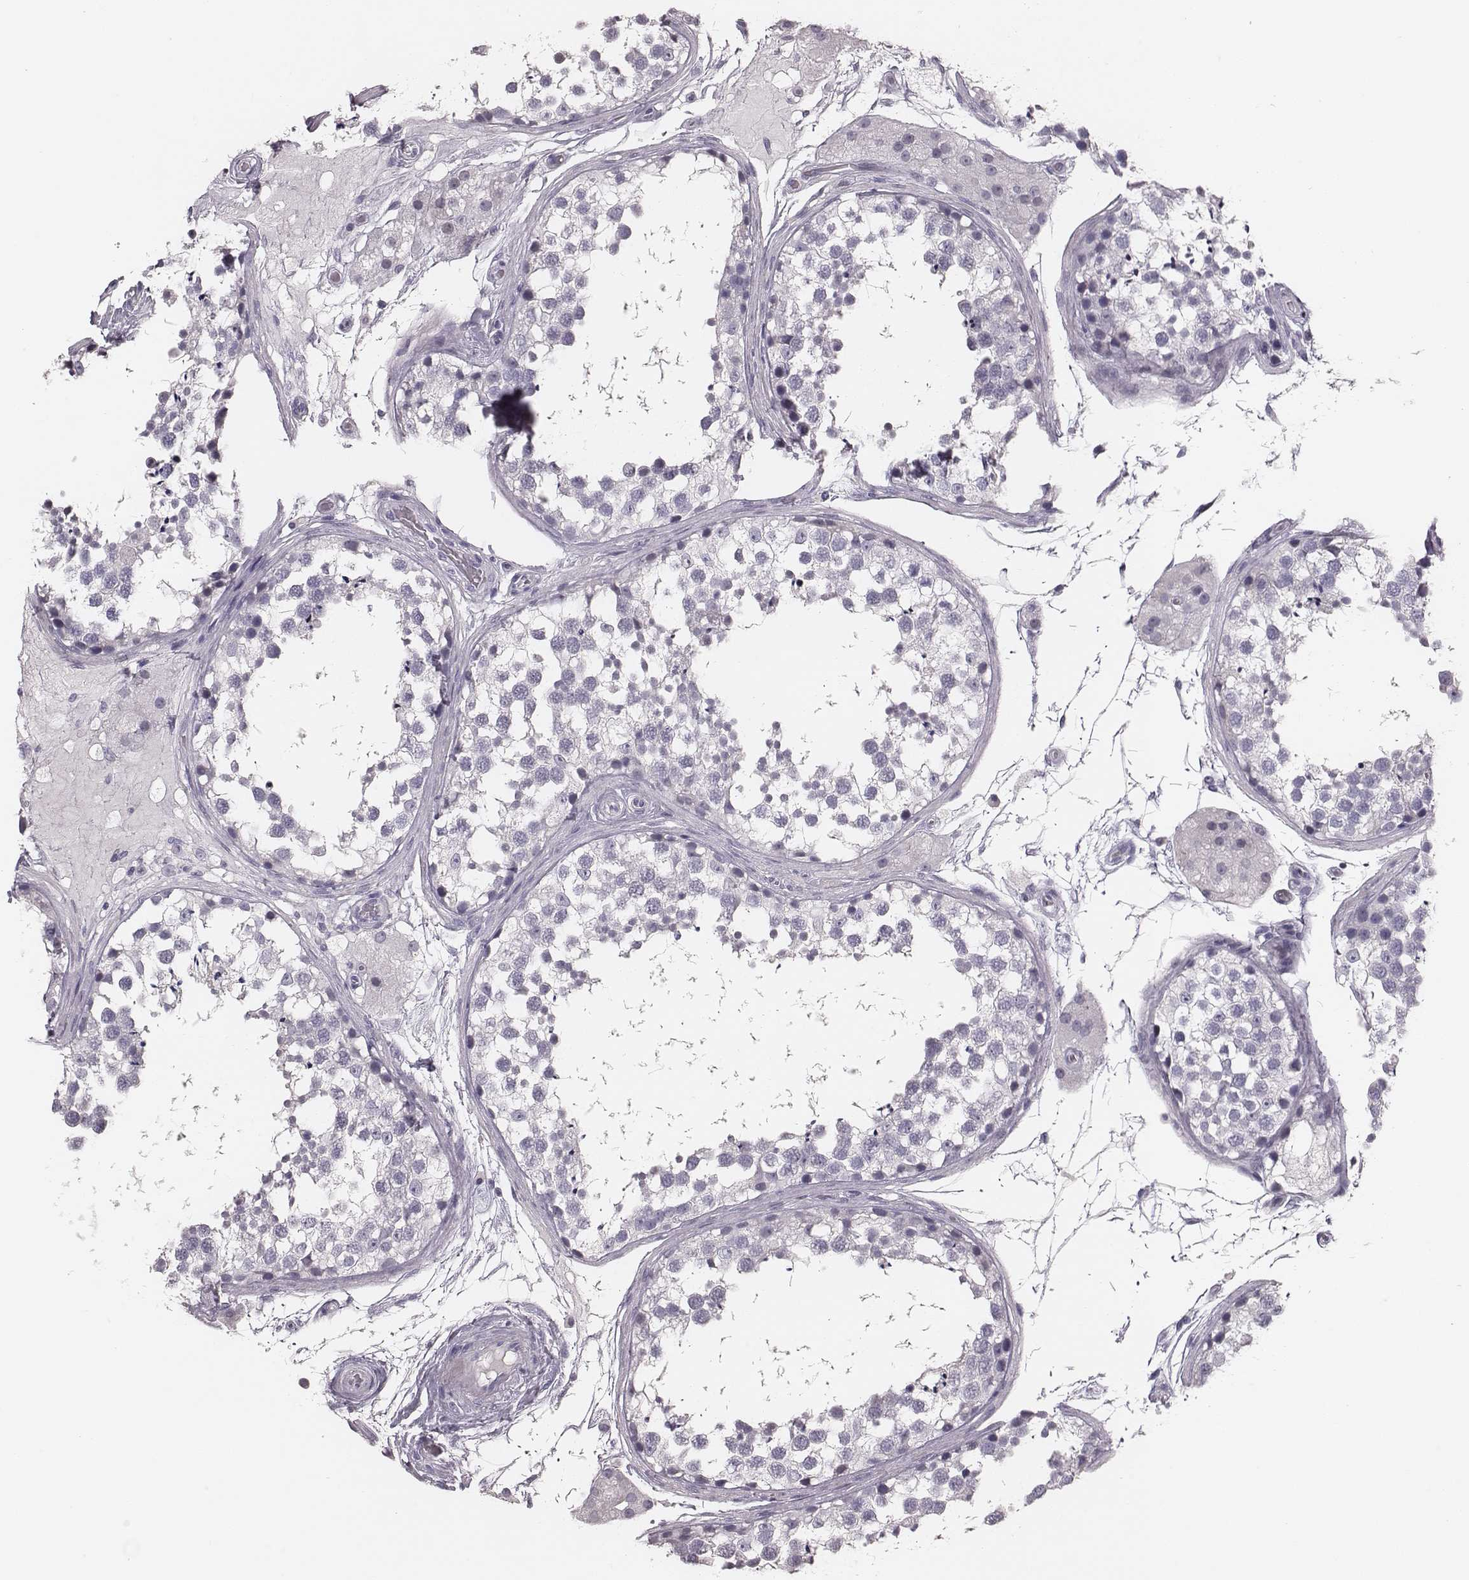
{"staining": {"intensity": "negative", "quantity": "none", "location": "none"}, "tissue": "testis", "cell_type": "Cells in seminiferous ducts", "image_type": "normal", "snomed": [{"axis": "morphology", "description": "Normal tissue, NOS"}, {"axis": "morphology", "description": "Seminoma, NOS"}, {"axis": "topography", "description": "Testis"}], "caption": "Testis stained for a protein using immunohistochemistry (IHC) displays no positivity cells in seminiferous ducts.", "gene": "CSHL1", "patient": {"sex": "male", "age": 65}}